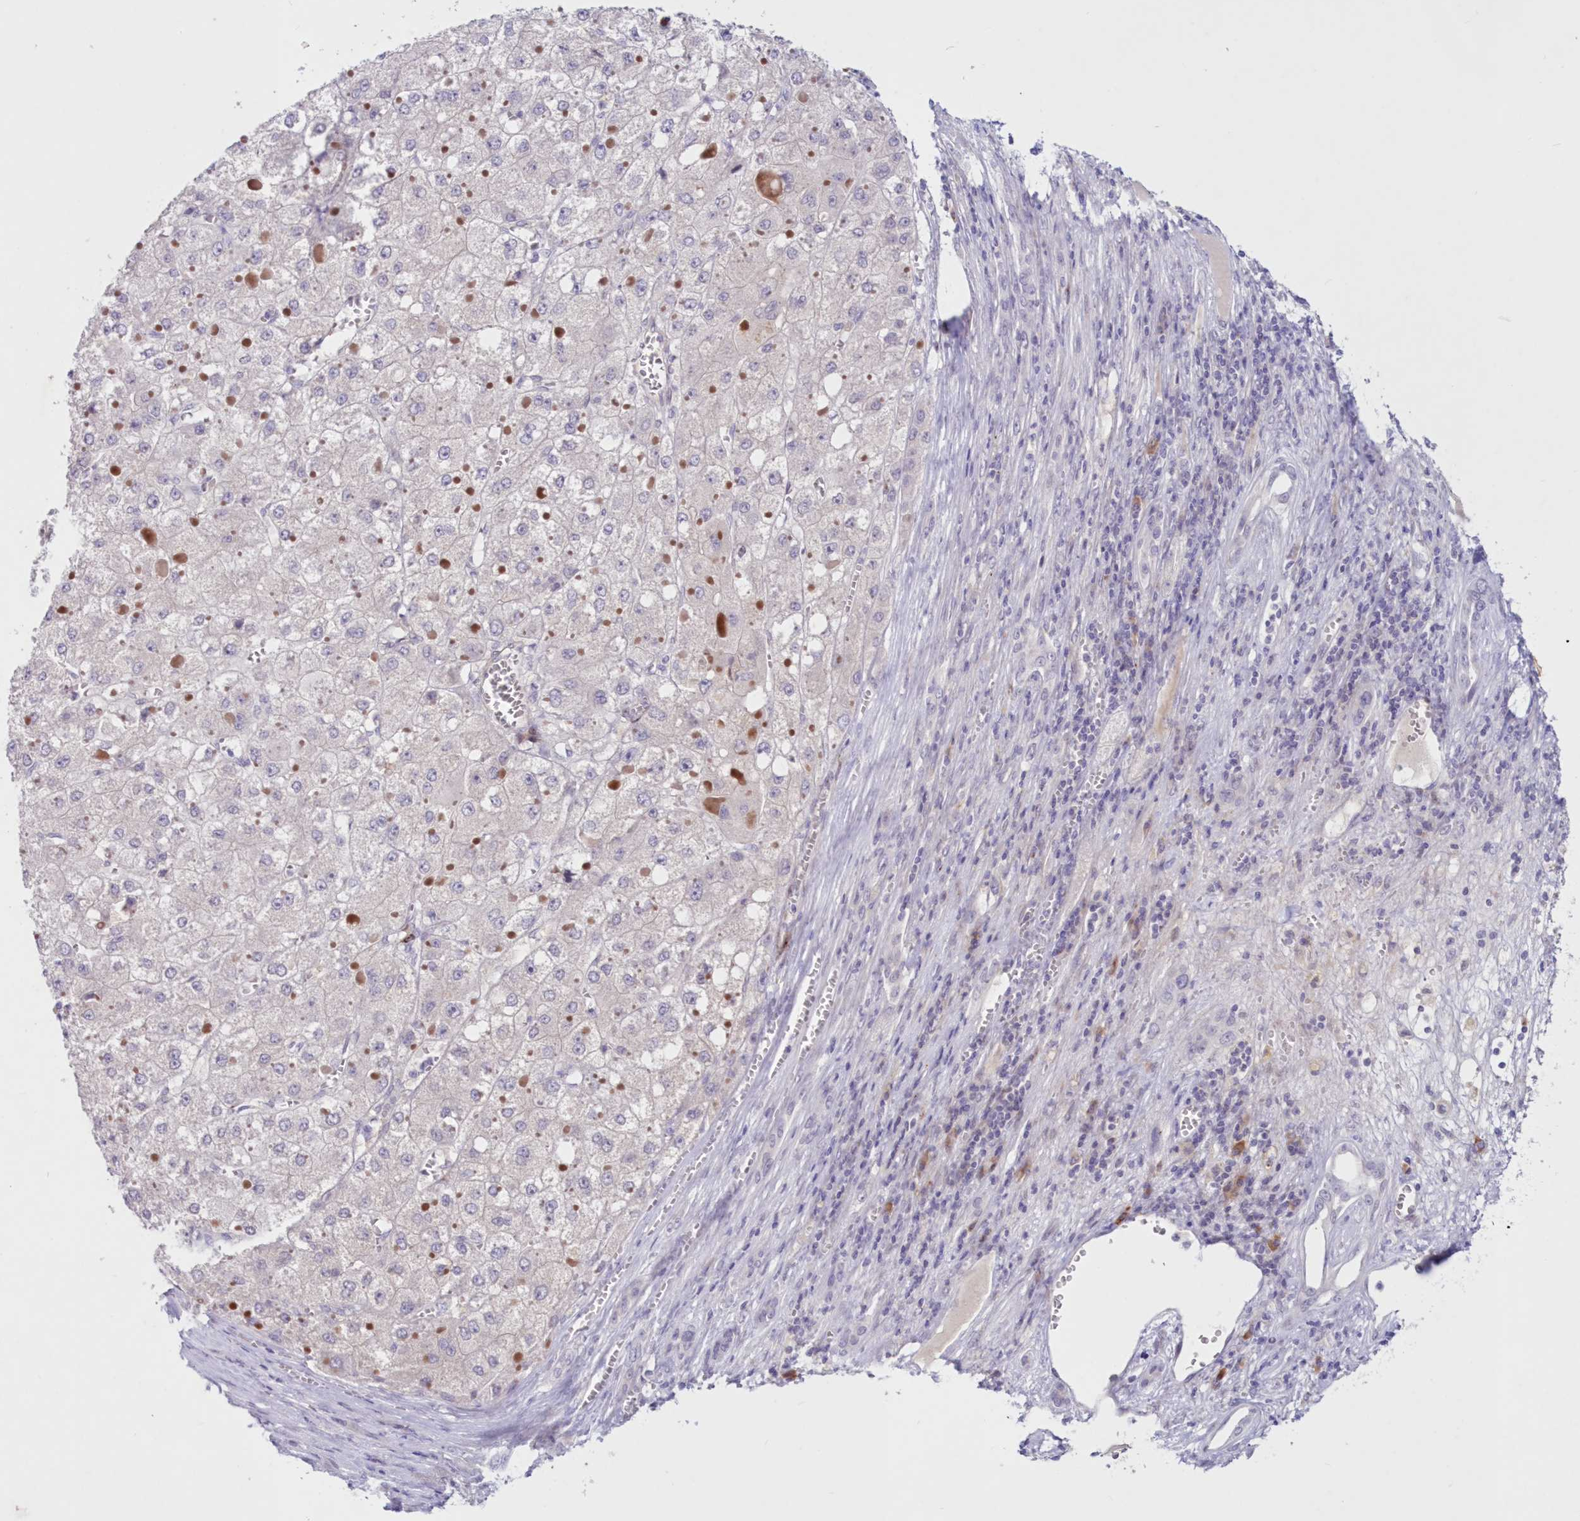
{"staining": {"intensity": "negative", "quantity": "none", "location": "none"}, "tissue": "liver cancer", "cell_type": "Tumor cells", "image_type": "cancer", "snomed": [{"axis": "morphology", "description": "Carcinoma, Hepatocellular, NOS"}, {"axis": "topography", "description": "Liver"}], "caption": "The micrograph shows no staining of tumor cells in liver hepatocellular carcinoma.", "gene": "SNED1", "patient": {"sex": "female", "age": 73}}